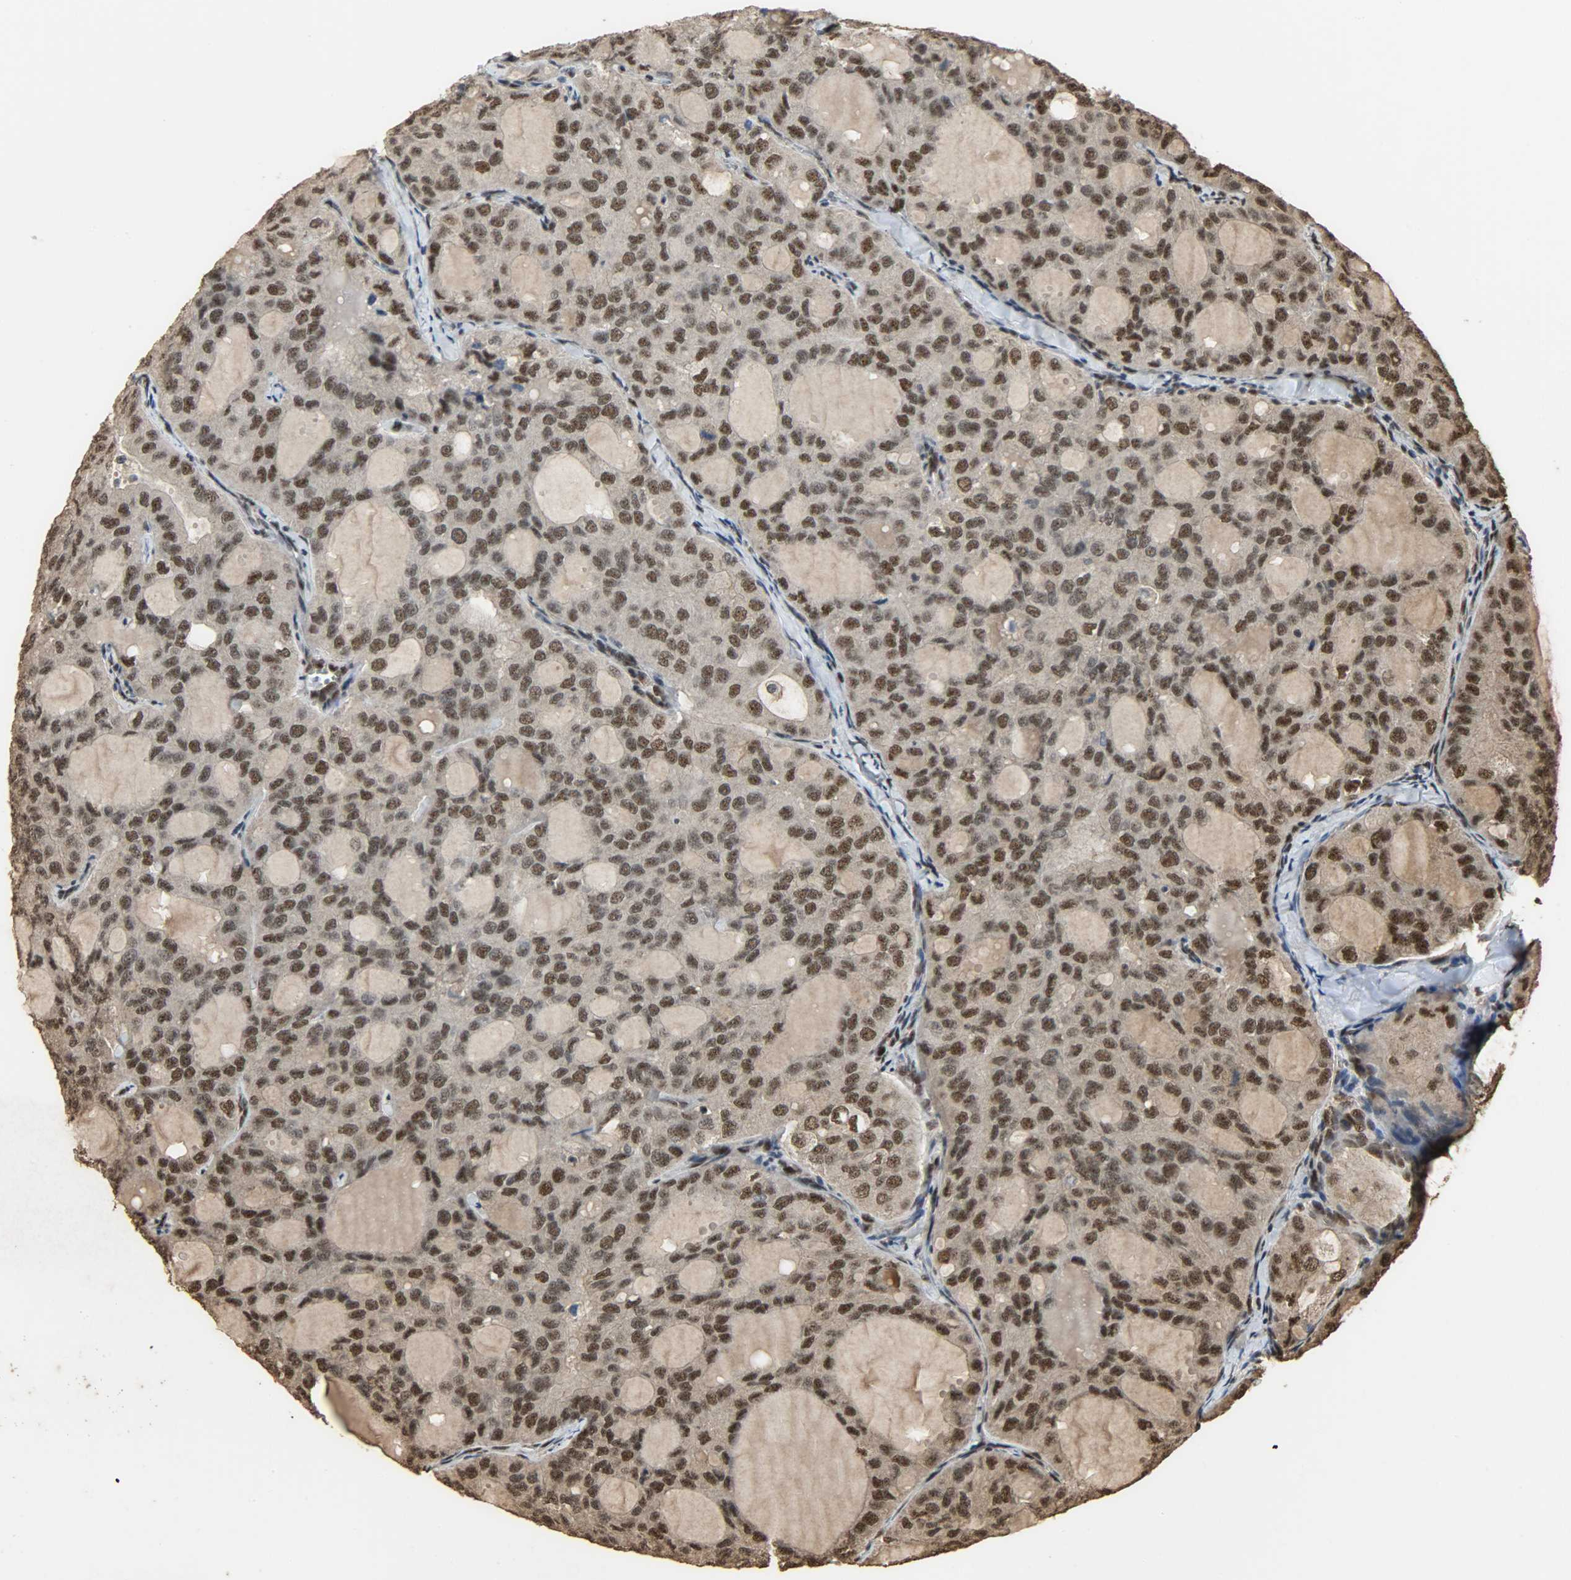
{"staining": {"intensity": "moderate", "quantity": ">75%", "location": "cytoplasmic/membranous,nuclear"}, "tissue": "thyroid cancer", "cell_type": "Tumor cells", "image_type": "cancer", "snomed": [{"axis": "morphology", "description": "Follicular adenoma carcinoma, NOS"}, {"axis": "topography", "description": "Thyroid gland"}], "caption": "IHC photomicrograph of neoplastic tissue: follicular adenoma carcinoma (thyroid) stained using immunohistochemistry shows medium levels of moderate protein expression localized specifically in the cytoplasmic/membranous and nuclear of tumor cells, appearing as a cytoplasmic/membranous and nuclear brown color.", "gene": "CCNT2", "patient": {"sex": "male", "age": 75}}